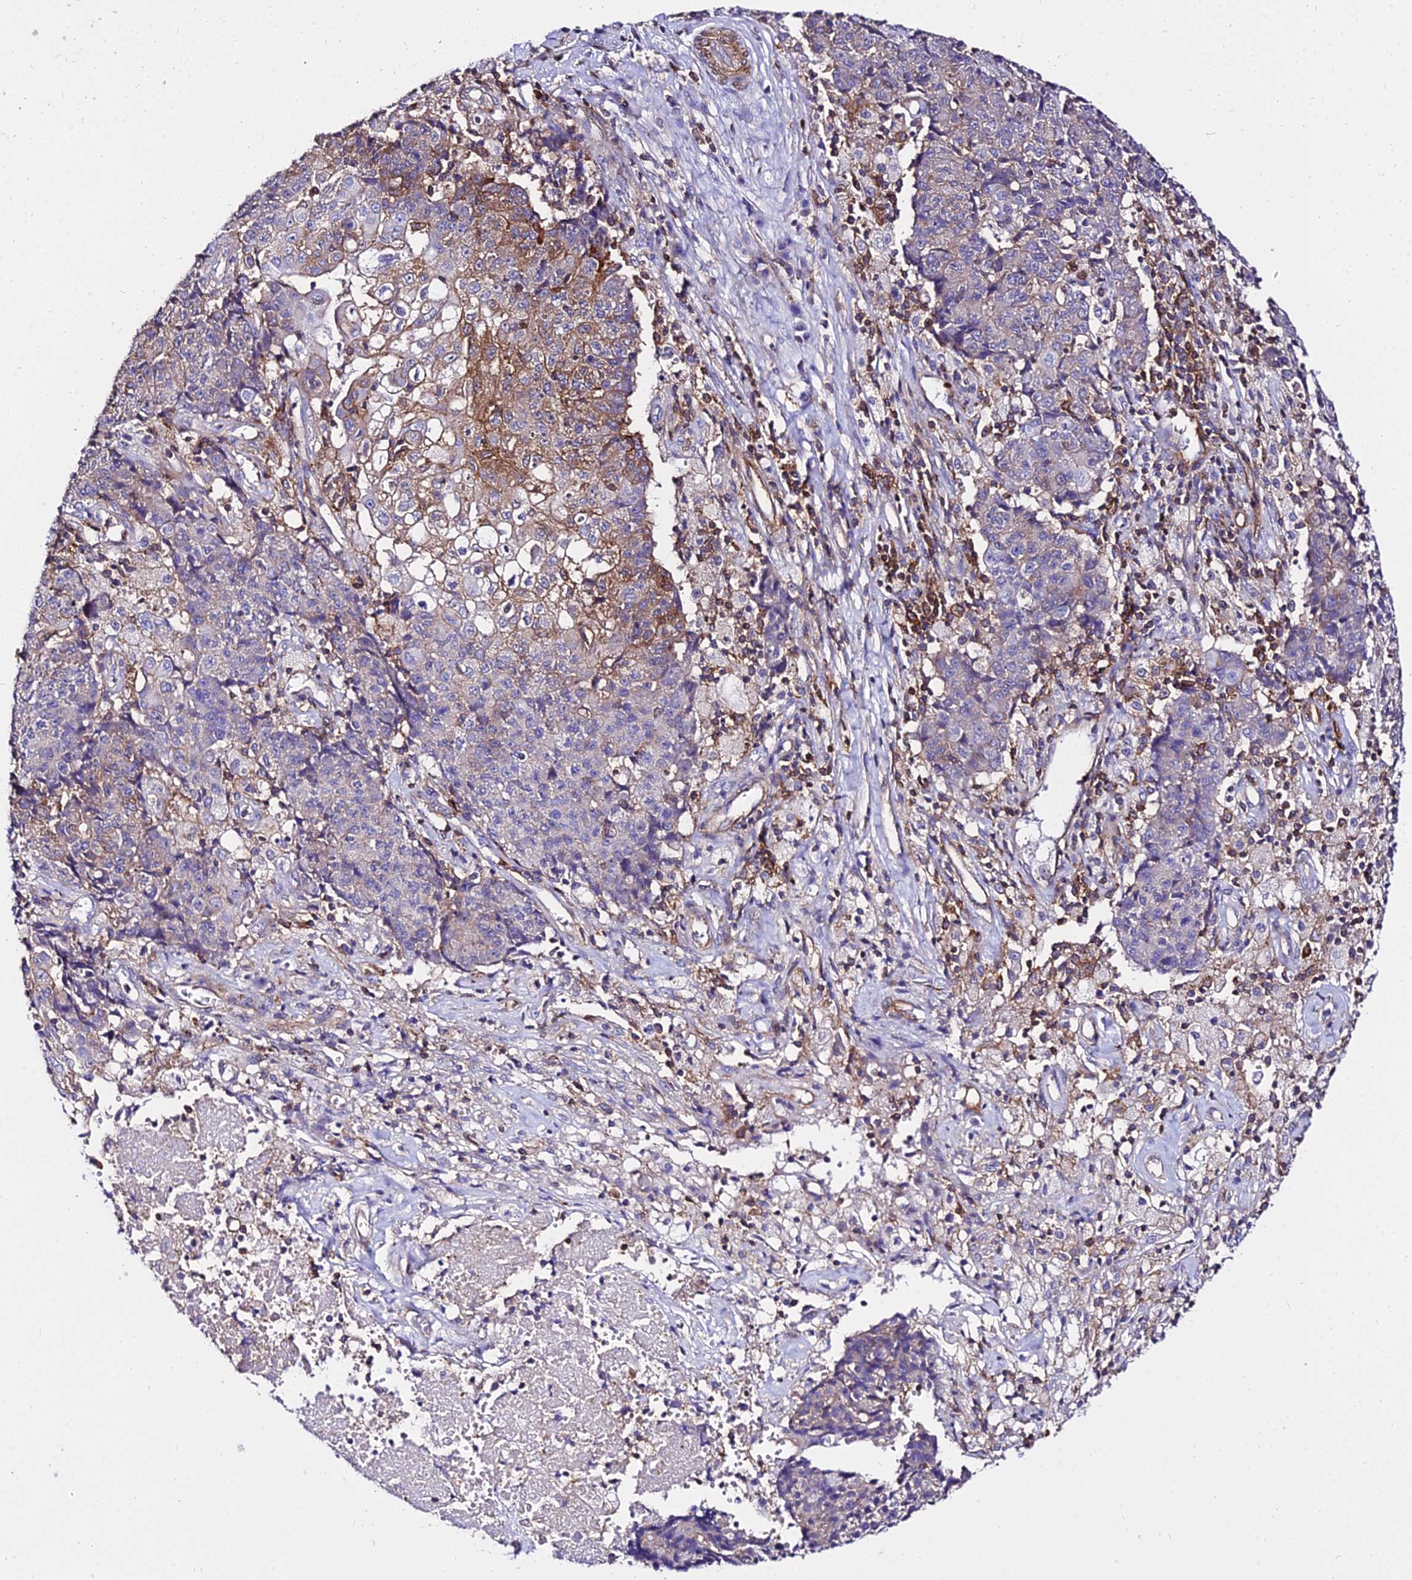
{"staining": {"intensity": "moderate", "quantity": "<25%", "location": "cytoplasmic/membranous"}, "tissue": "ovarian cancer", "cell_type": "Tumor cells", "image_type": "cancer", "snomed": [{"axis": "morphology", "description": "Carcinoma, endometroid"}, {"axis": "topography", "description": "Ovary"}], "caption": "Immunohistochemistry (IHC) photomicrograph of neoplastic tissue: endometroid carcinoma (ovarian) stained using immunohistochemistry (IHC) demonstrates low levels of moderate protein expression localized specifically in the cytoplasmic/membranous of tumor cells, appearing as a cytoplasmic/membranous brown color.", "gene": "CSRP1", "patient": {"sex": "female", "age": 42}}